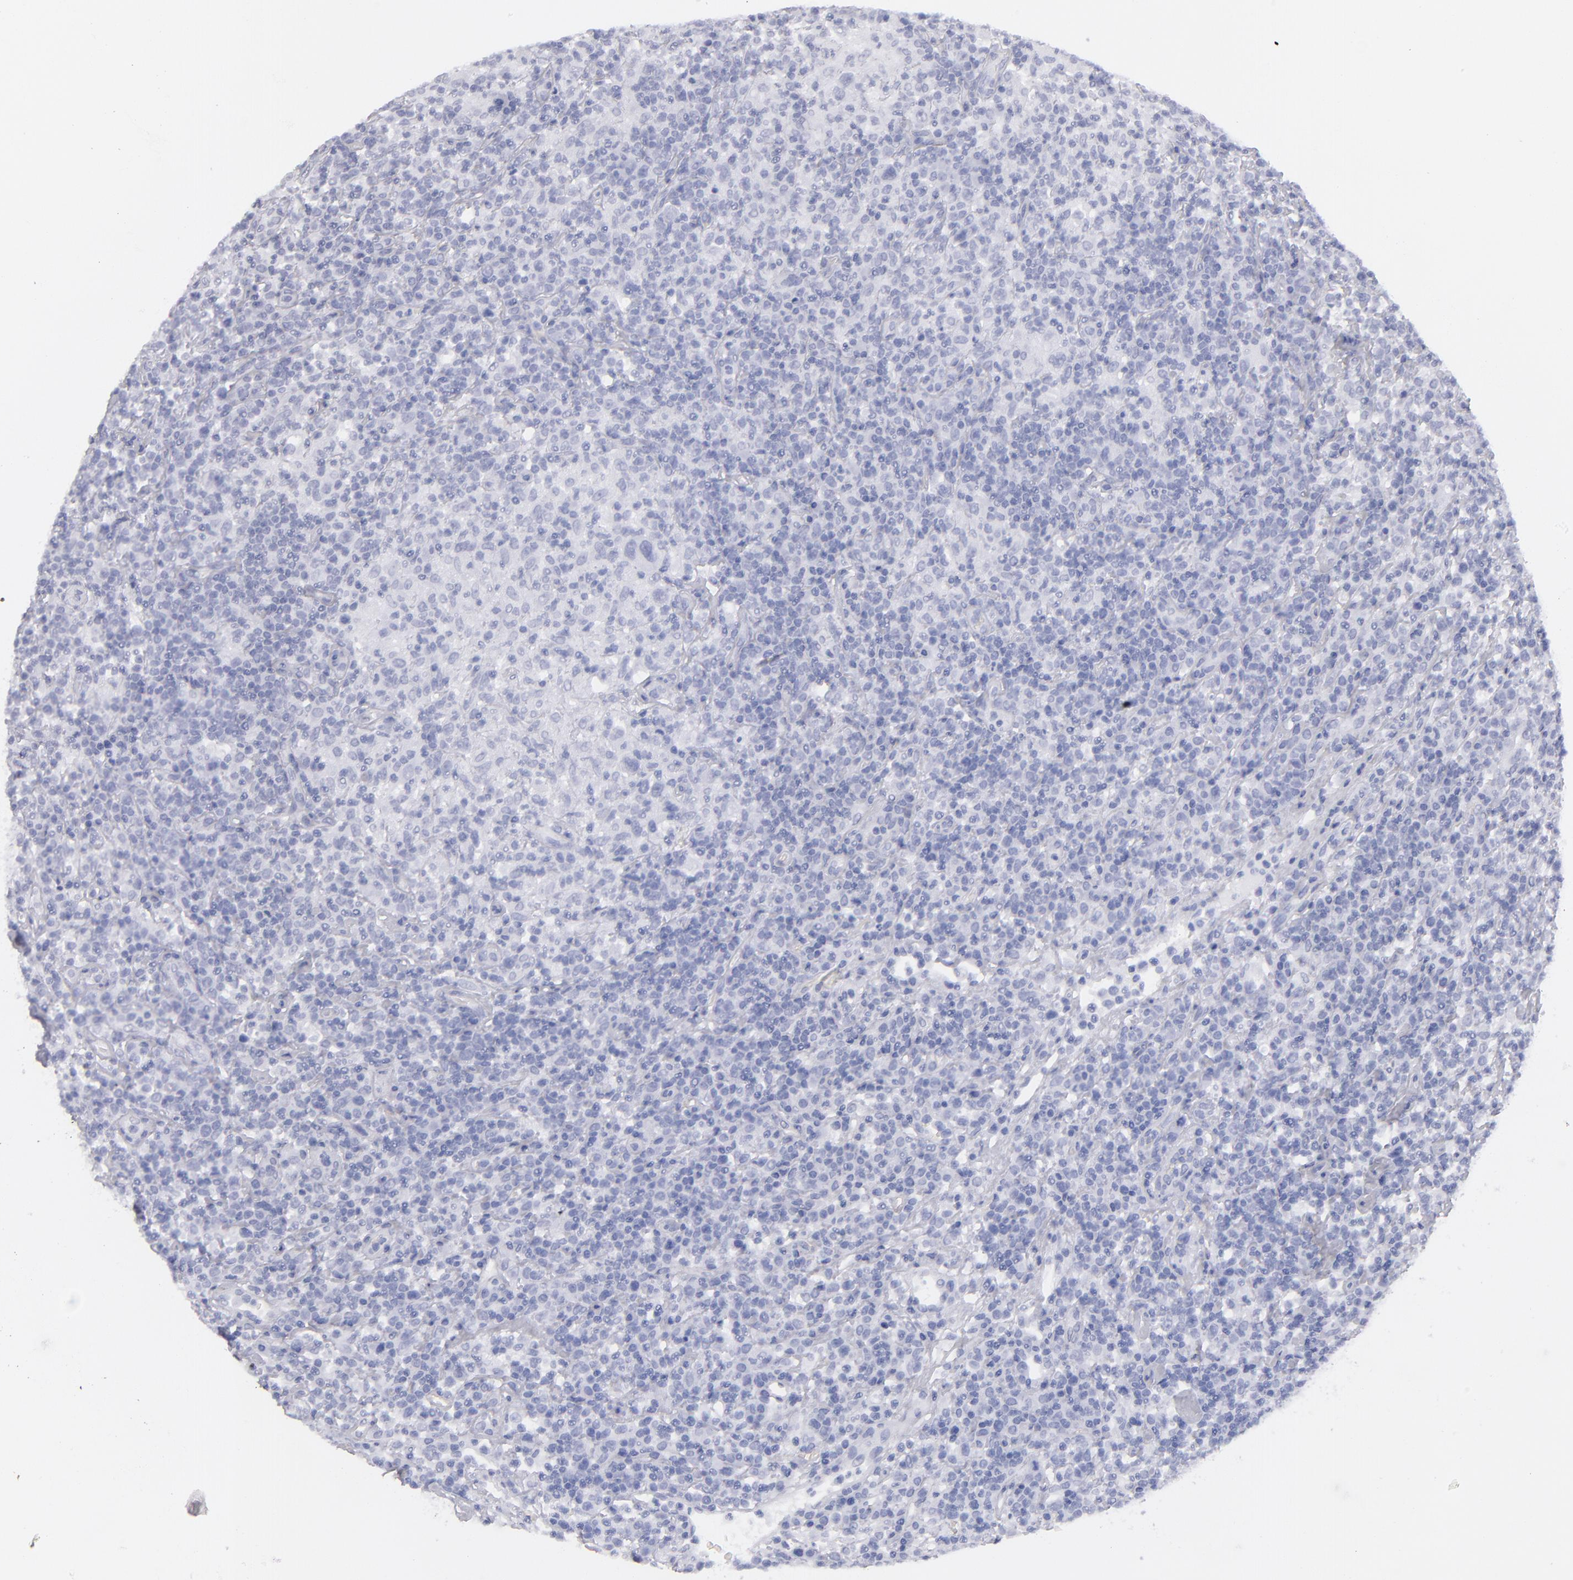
{"staining": {"intensity": "negative", "quantity": "none", "location": "none"}, "tissue": "lymphoma", "cell_type": "Tumor cells", "image_type": "cancer", "snomed": [{"axis": "morphology", "description": "Hodgkin's disease, NOS"}, {"axis": "topography", "description": "Lymph node"}], "caption": "A high-resolution photomicrograph shows immunohistochemistry (IHC) staining of Hodgkin's disease, which exhibits no significant positivity in tumor cells.", "gene": "PLVAP", "patient": {"sex": "male", "age": 65}}